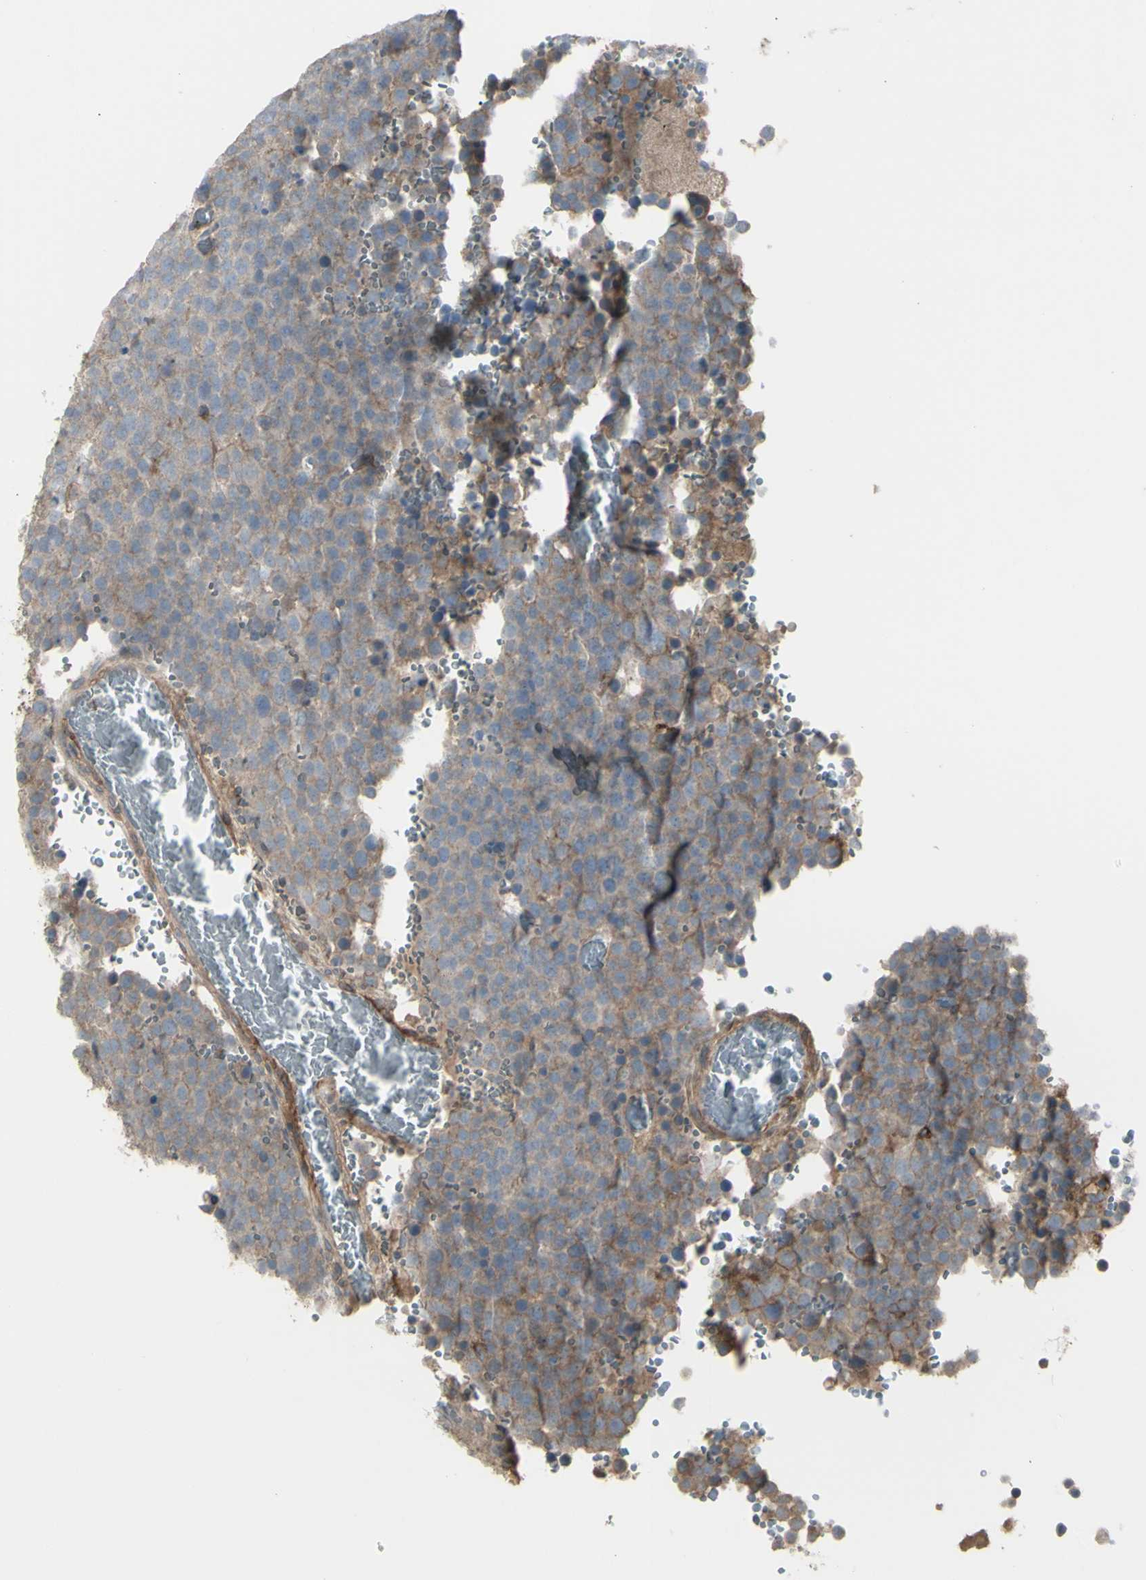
{"staining": {"intensity": "weak", "quantity": "25%-75%", "location": "cytoplasmic/membranous"}, "tissue": "testis cancer", "cell_type": "Tumor cells", "image_type": "cancer", "snomed": [{"axis": "morphology", "description": "Seminoma, NOS"}, {"axis": "topography", "description": "Testis"}], "caption": "High-power microscopy captured an immunohistochemistry histopathology image of testis cancer (seminoma), revealing weak cytoplasmic/membranous expression in about 25%-75% of tumor cells. The protein of interest is stained brown, and the nuclei are stained in blue (DAB IHC with brightfield microscopy, high magnification).", "gene": "CD276", "patient": {"sex": "male", "age": 71}}